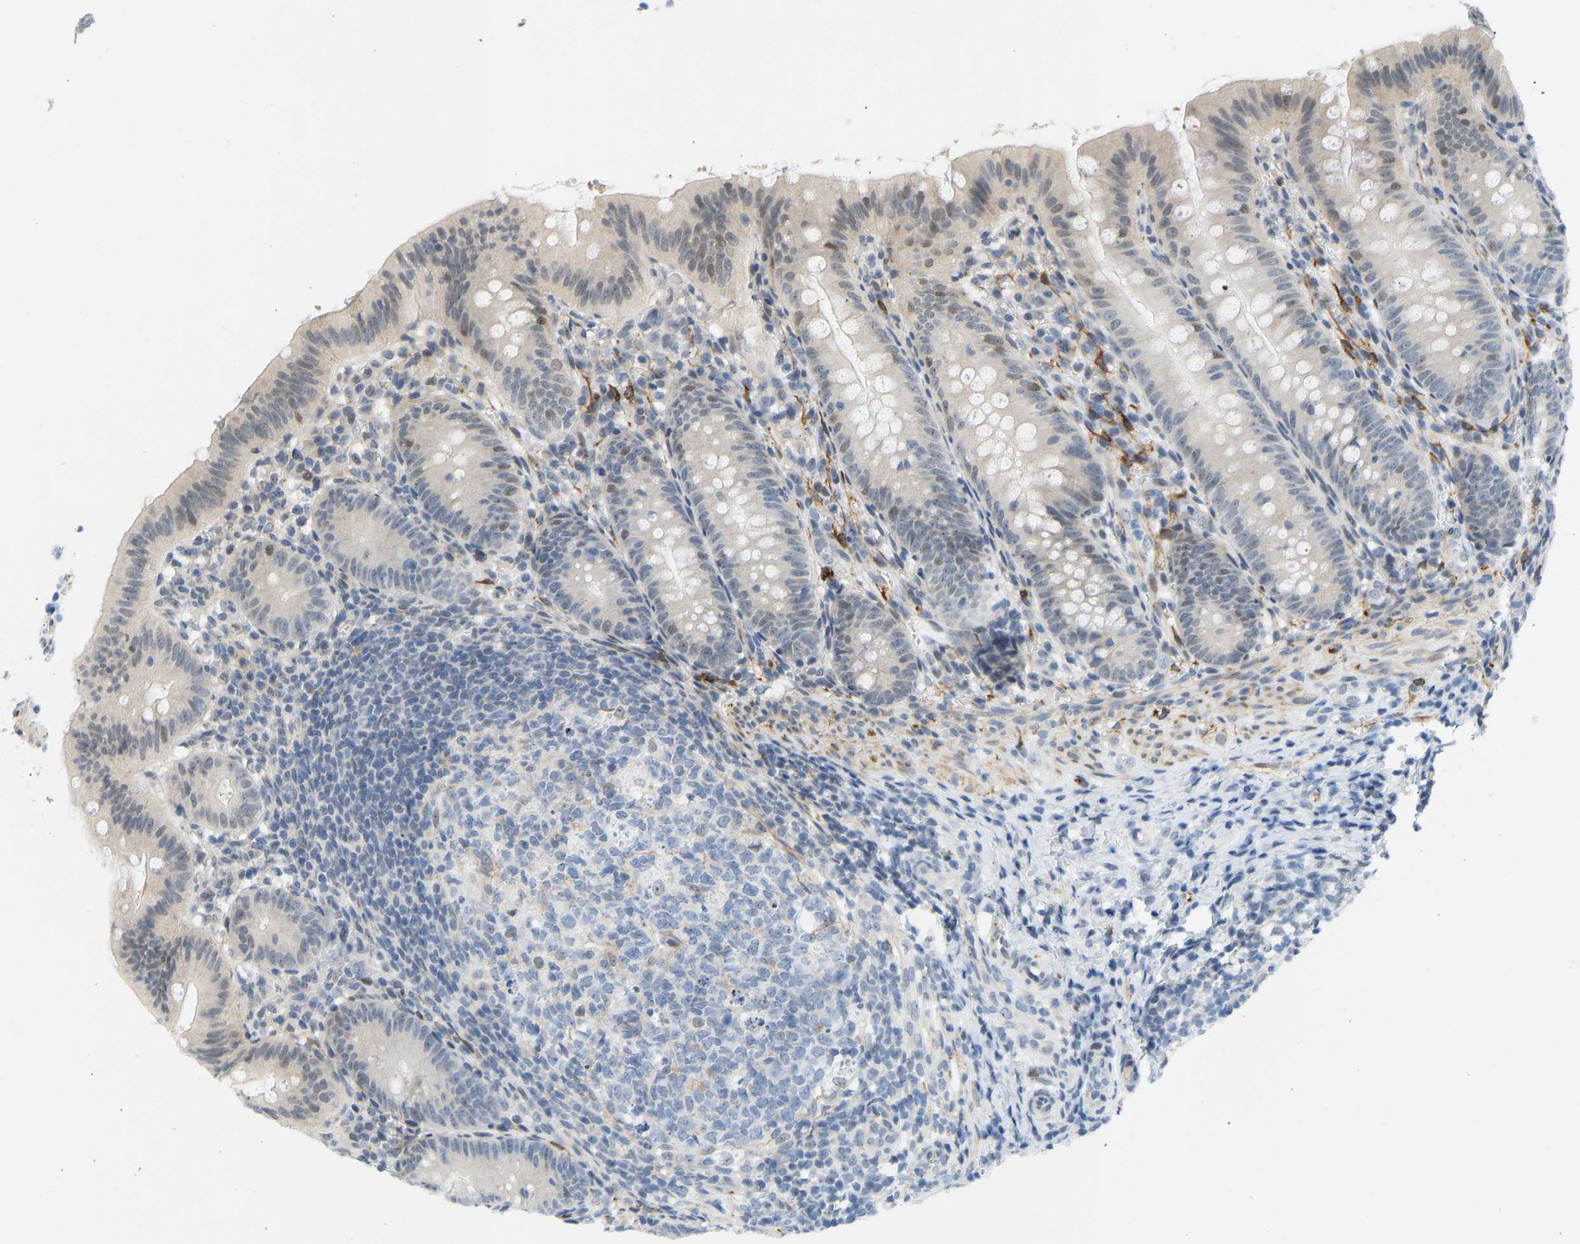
{"staining": {"intensity": "weak", "quantity": "<25%", "location": "nuclear"}, "tissue": "appendix", "cell_type": "Glandular cells", "image_type": "normal", "snomed": [{"axis": "morphology", "description": "Normal tissue, NOS"}, {"axis": "topography", "description": "Appendix"}], "caption": "High power microscopy micrograph of an IHC micrograph of normal appendix, revealing no significant positivity in glandular cells. The staining was performed using DAB to visualize the protein expression in brown, while the nuclei were stained in blue with hematoxylin (Magnification: 20x).", "gene": "BAG1", "patient": {"sex": "male", "age": 1}}